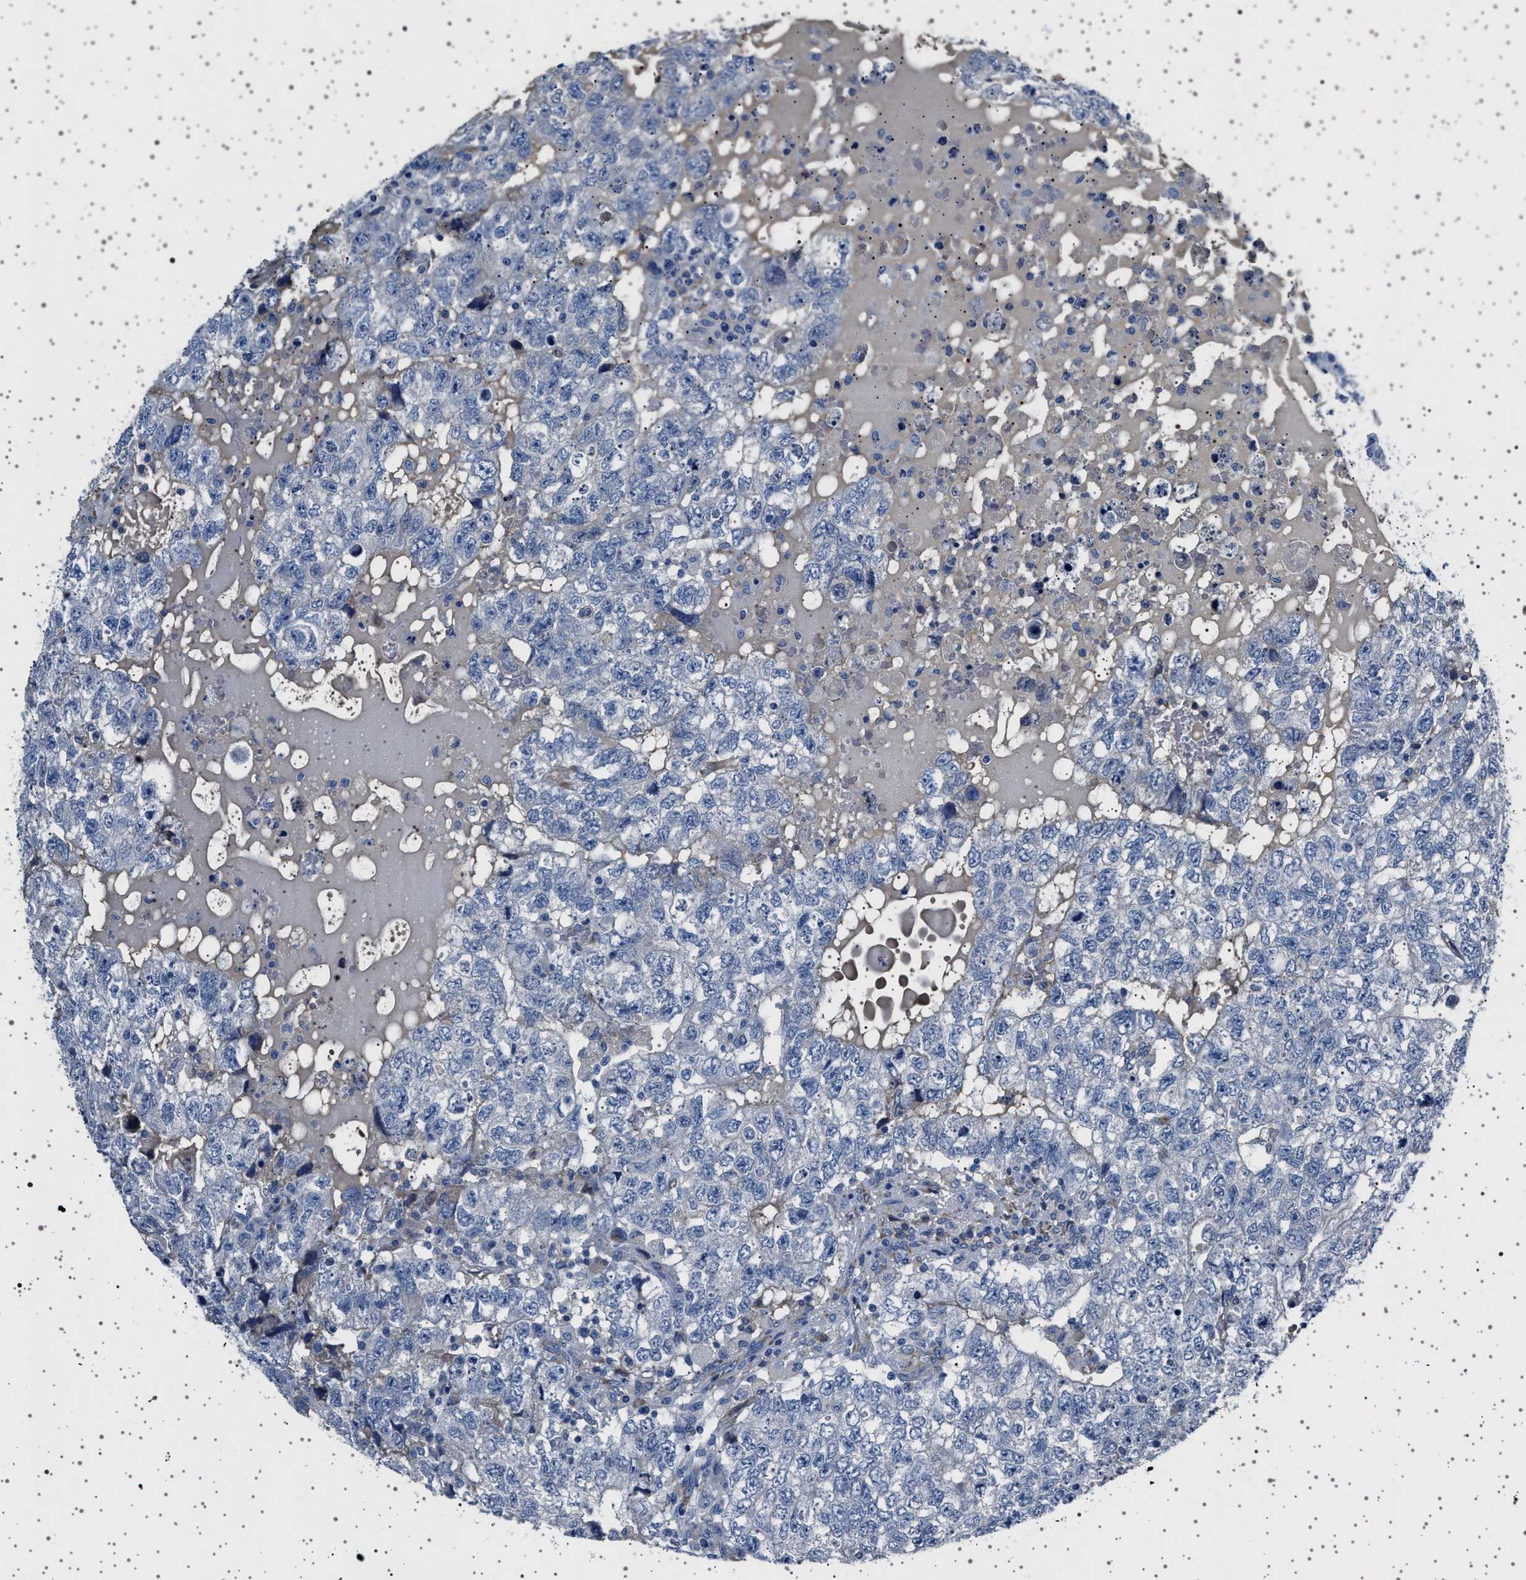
{"staining": {"intensity": "negative", "quantity": "none", "location": "none"}, "tissue": "testis cancer", "cell_type": "Tumor cells", "image_type": "cancer", "snomed": [{"axis": "morphology", "description": "Carcinoma, Embryonal, NOS"}, {"axis": "topography", "description": "Testis"}], "caption": "The immunohistochemistry (IHC) photomicrograph has no significant expression in tumor cells of embryonal carcinoma (testis) tissue.", "gene": "FTCD", "patient": {"sex": "male", "age": 36}}